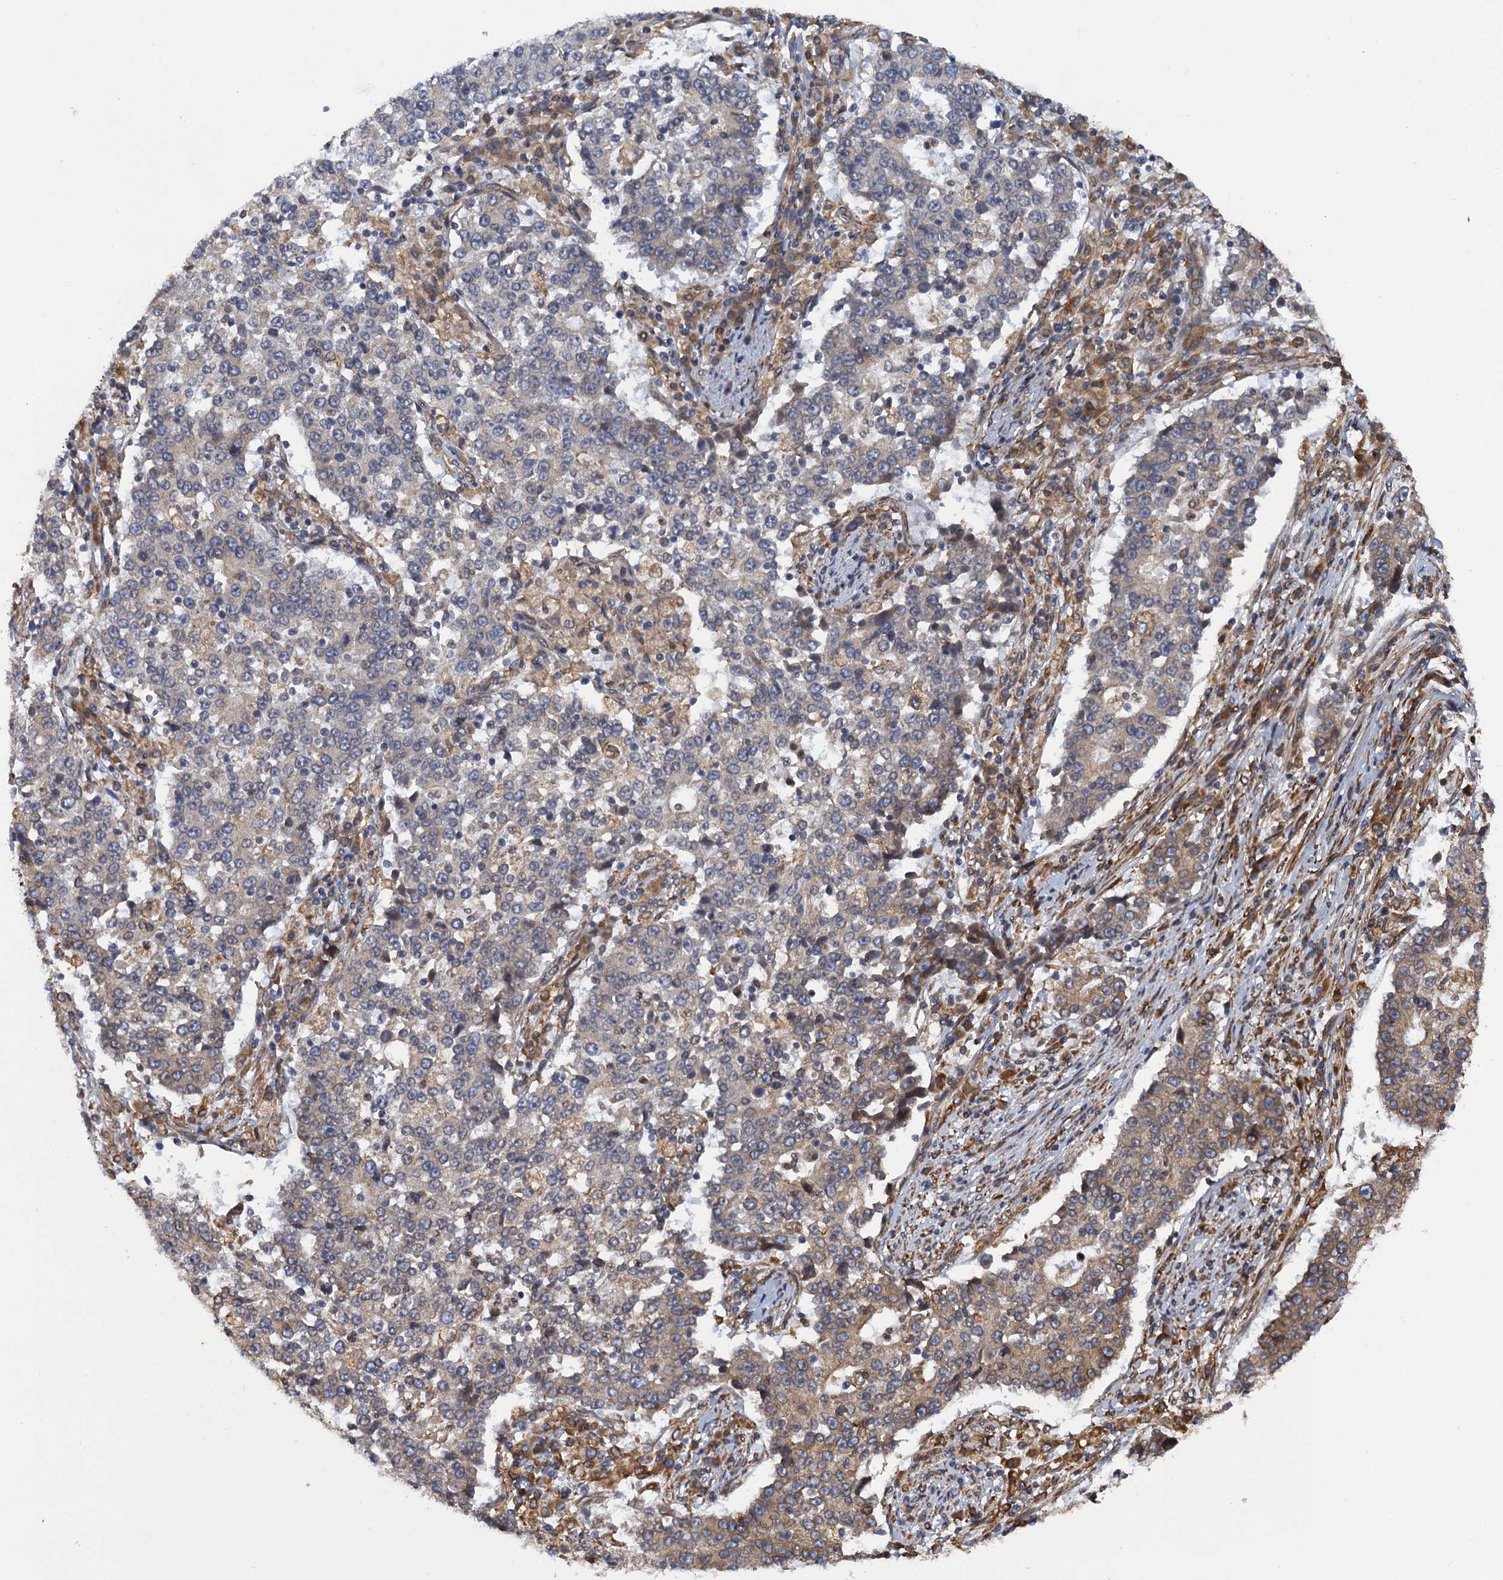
{"staining": {"intensity": "moderate", "quantity": "<25%", "location": "cytoplasmic/membranous"}, "tissue": "stomach cancer", "cell_type": "Tumor cells", "image_type": "cancer", "snomed": [{"axis": "morphology", "description": "Adenocarcinoma, NOS"}, {"axis": "topography", "description": "Stomach"}], "caption": "An image of human stomach adenocarcinoma stained for a protein exhibits moderate cytoplasmic/membranous brown staining in tumor cells. The staining was performed using DAB, with brown indicating positive protein expression. Nuclei are stained blue with hematoxylin.", "gene": "ARMC5", "patient": {"sex": "male", "age": 59}}